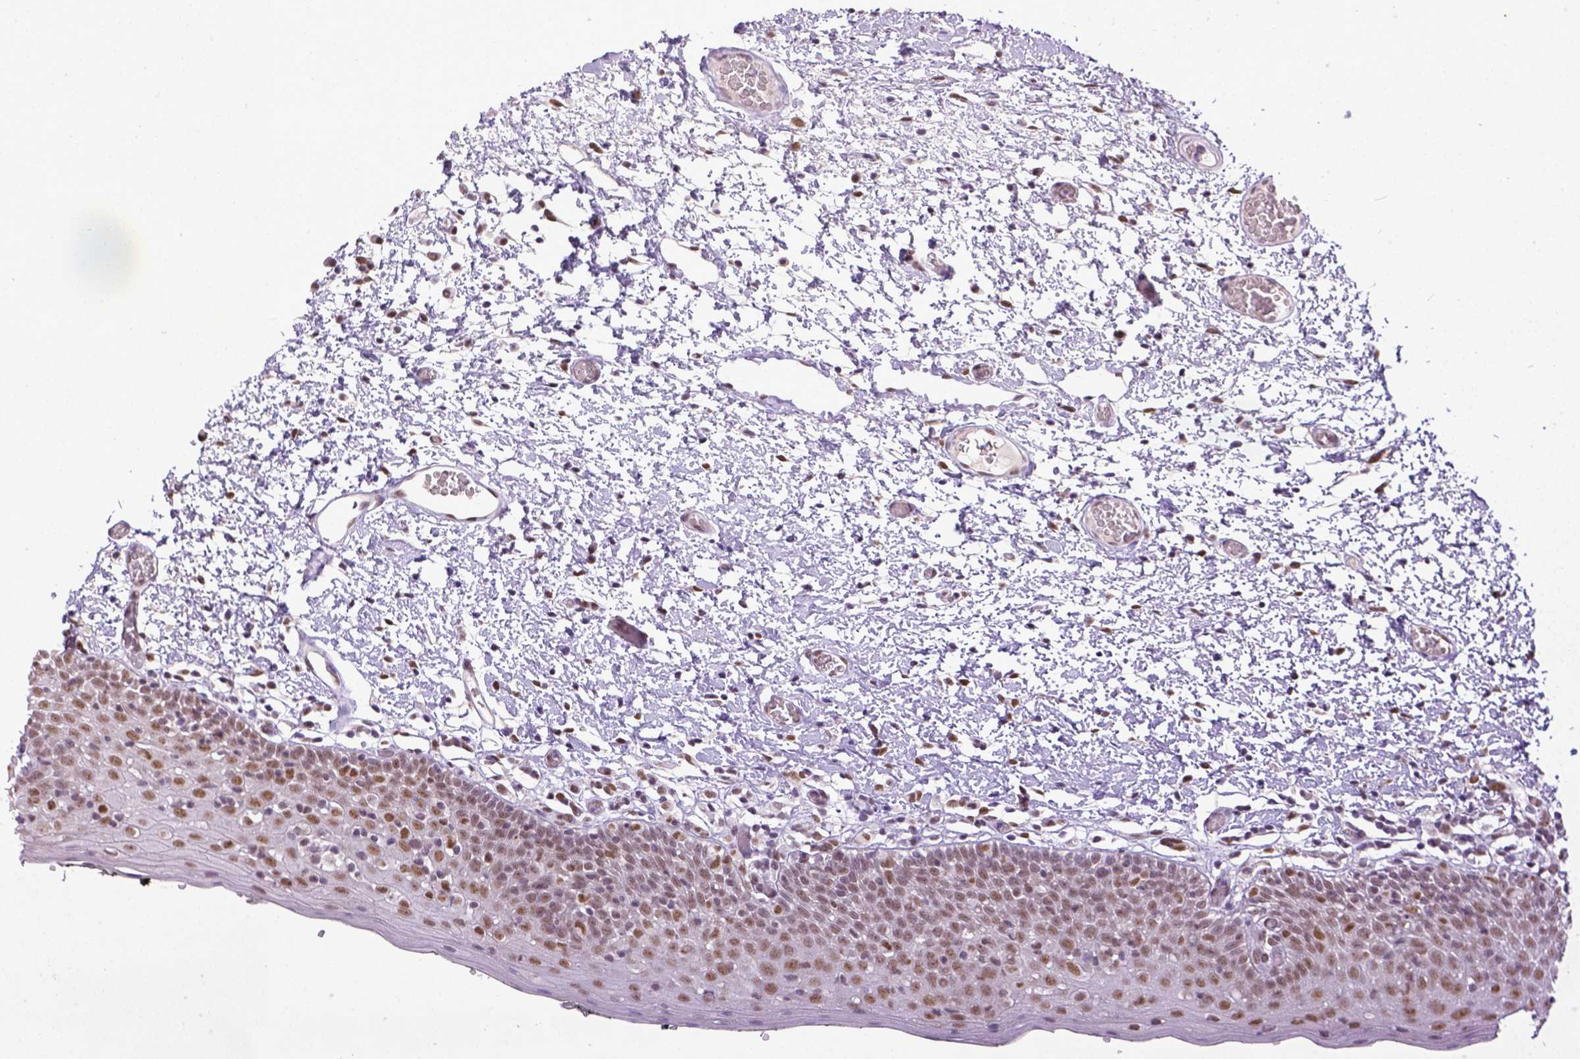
{"staining": {"intensity": "moderate", "quantity": ">75%", "location": "nuclear"}, "tissue": "oral mucosa", "cell_type": "Squamous epithelial cells", "image_type": "normal", "snomed": [{"axis": "morphology", "description": "Normal tissue, NOS"}, {"axis": "morphology", "description": "Squamous cell carcinoma, NOS"}, {"axis": "topography", "description": "Oral tissue"}, {"axis": "topography", "description": "Head-Neck"}], "caption": "Protein staining of normal oral mucosa shows moderate nuclear staining in approximately >75% of squamous epithelial cells.", "gene": "ERCC1", "patient": {"sex": "male", "age": 69}}